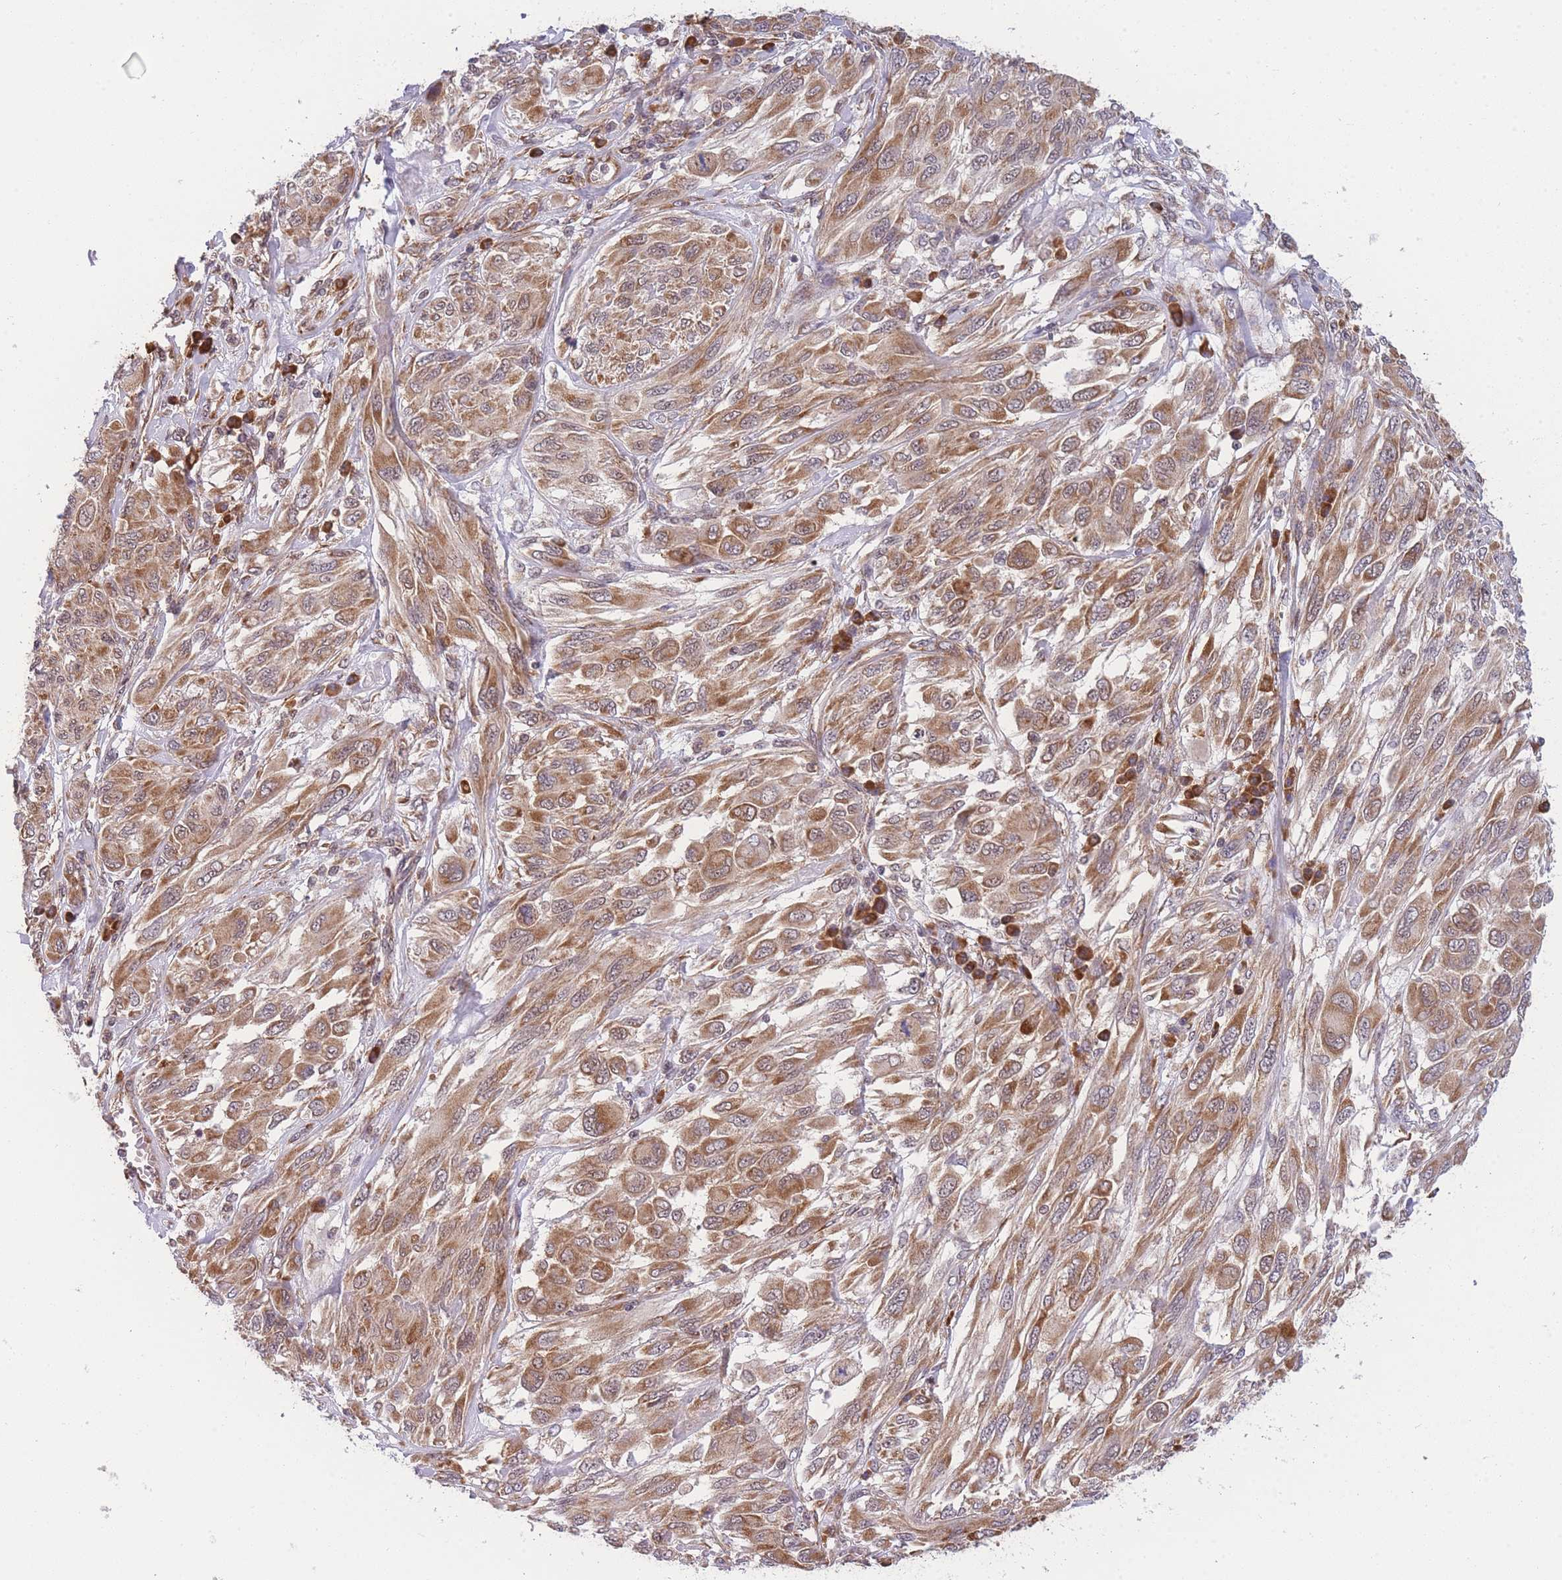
{"staining": {"intensity": "moderate", "quantity": ">75%", "location": "cytoplasmic/membranous"}, "tissue": "melanoma", "cell_type": "Tumor cells", "image_type": "cancer", "snomed": [{"axis": "morphology", "description": "Malignant melanoma, NOS"}, {"axis": "topography", "description": "Skin"}], "caption": "Malignant melanoma stained with a protein marker reveals moderate staining in tumor cells.", "gene": "MRPL23", "patient": {"sex": "female", "age": 91}}